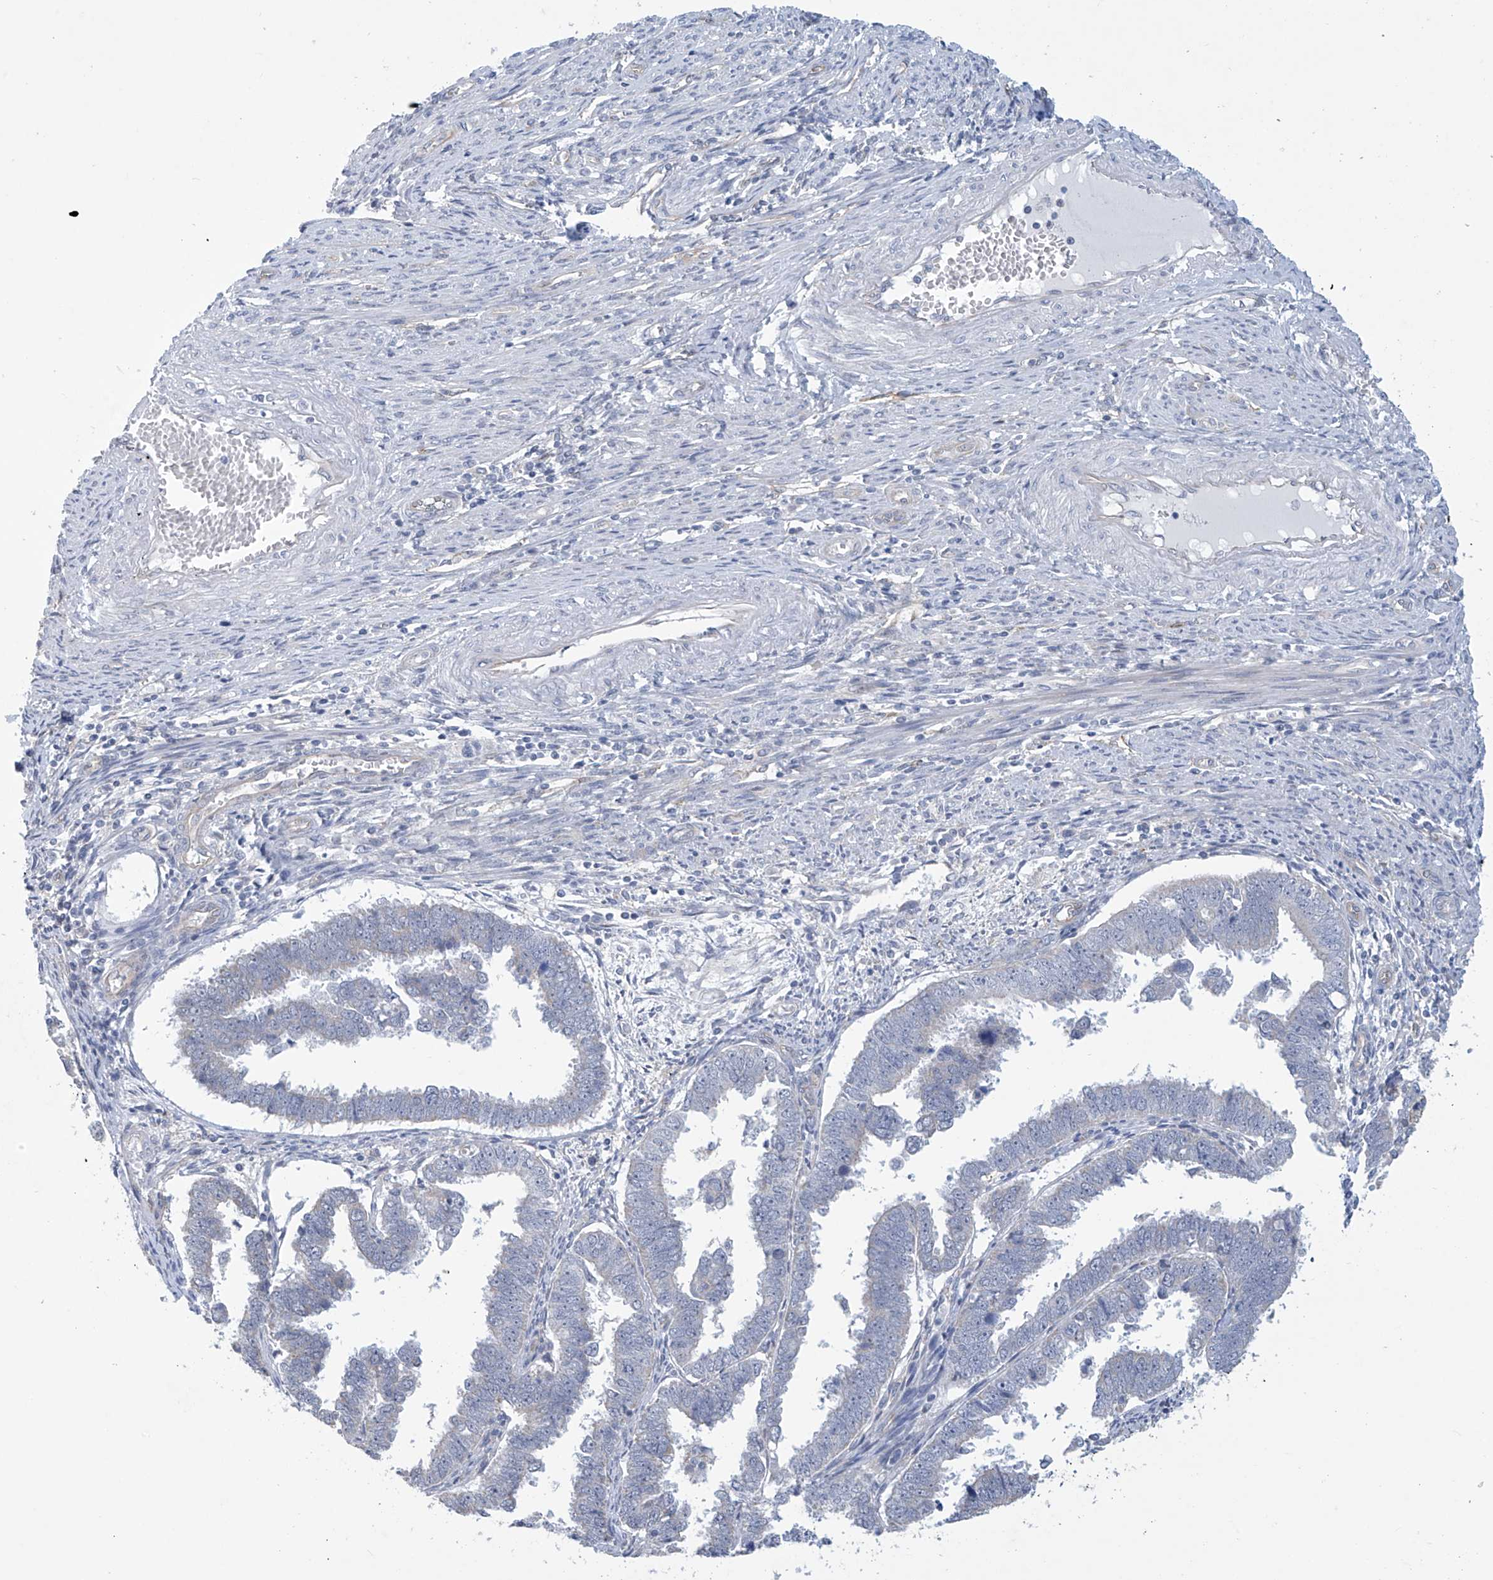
{"staining": {"intensity": "negative", "quantity": "none", "location": "none"}, "tissue": "endometrial cancer", "cell_type": "Tumor cells", "image_type": "cancer", "snomed": [{"axis": "morphology", "description": "Adenocarcinoma, NOS"}, {"axis": "topography", "description": "Endometrium"}], "caption": "This is a photomicrograph of IHC staining of endometrial adenocarcinoma, which shows no staining in tumor cells. The staining was performed using DAB (3,3'-diaminobenzidine) to visualize the protein expression in brown, while the nuclei were stained in blue with hematoxylin (Magnification: 20x).", "gene": "ABHD13", "patient": {"sex": "female", "age": 75}}